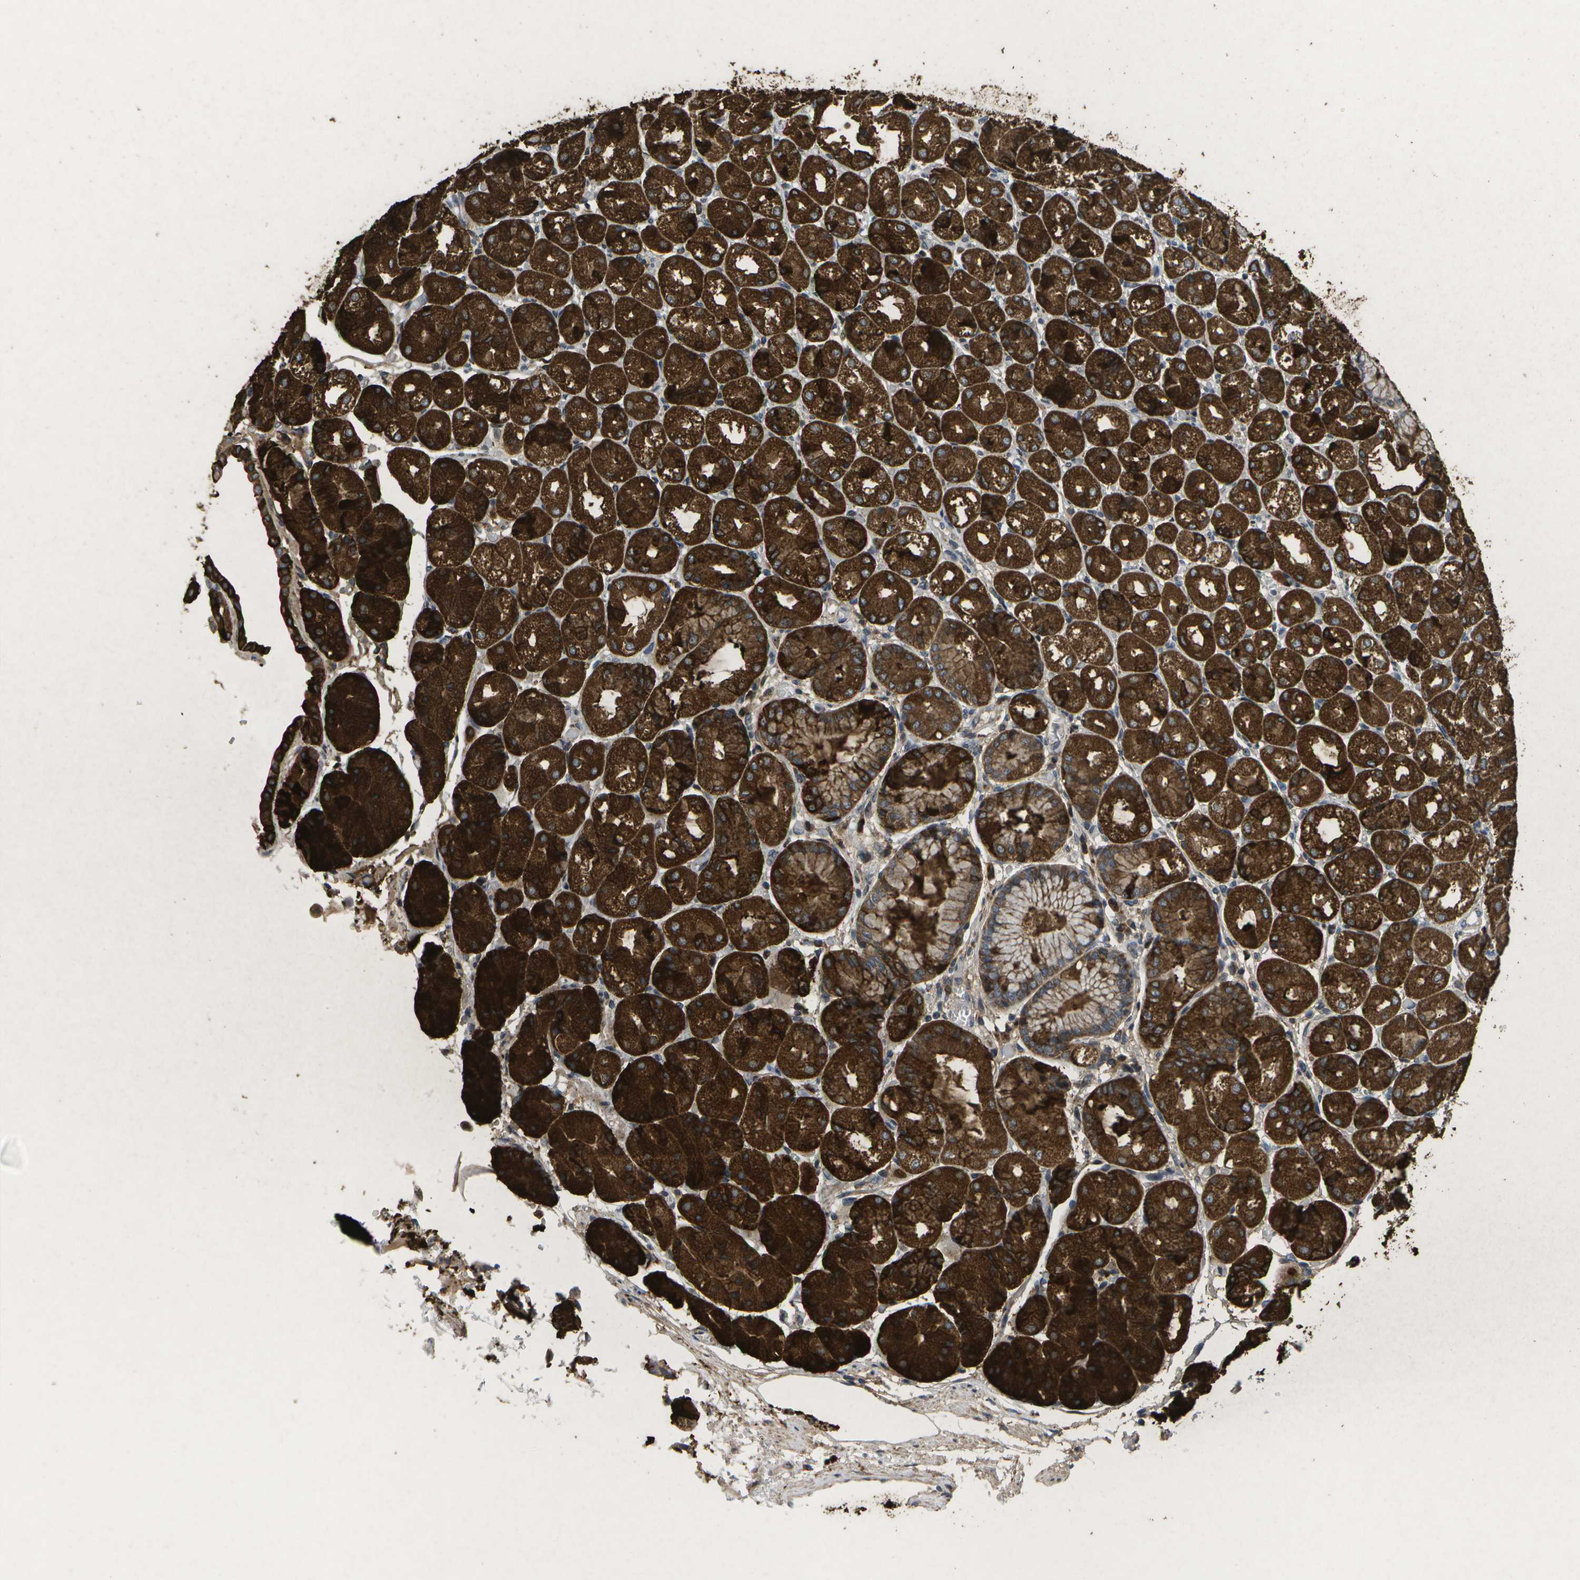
{"staining": {"intensity": "strong", "quantity": ">75%", "location": "cytoplasmic/membranous"}, "tissue": "stomach", "cell_type": "Glandular cells", "image_type": "normal", "snomed": [{"axis": "morphology", "description": "Normal tissue, NOS"}, {"axis": "topography", "description": "Stomach, upper"}], "caption": "Protein expression analysis of normal human stomach reveals strong cytoplasmic/membranous expression in about >75% of glandular cells. Immunohistochemistry stains the protein in brown and the nuclei are stained blue.", "gene": "HADHA", "patient": {"sex": "male", "age": 72}}